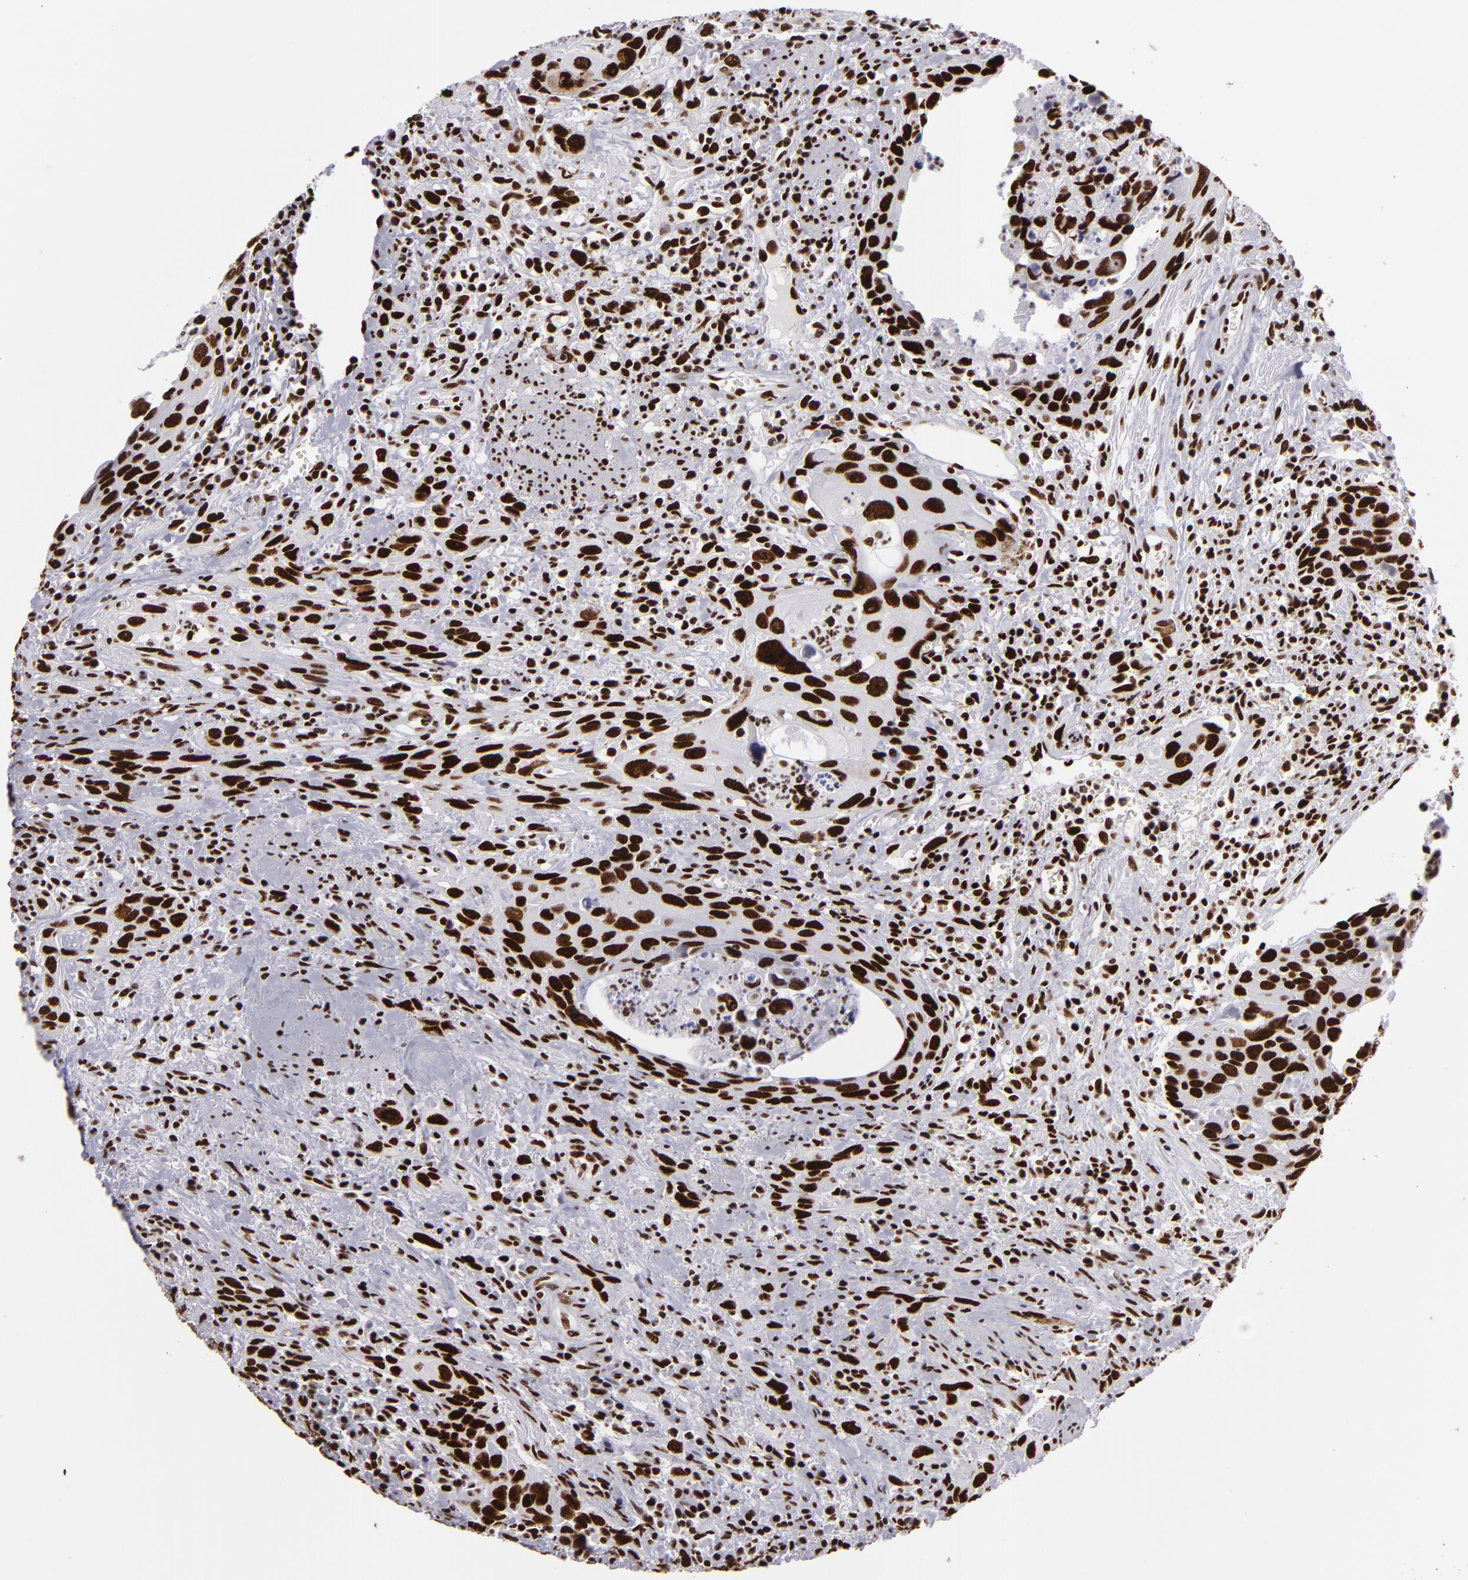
{"staining": {"intensity": "strong", "quantity": ">75%", "location": "nuclear"}, "tissue": "urothelial cancer", "cell_type": "Tumor cells", "image_type": "cancer", "snomed": [{"axis": "morphology", "description": "Urothelial carcinoma, High grade"}, {"axis": "topography", "description": "Urinary bladder"}], "caption": "This is a micrograph of IHC staining of urothelial cancer, which shows strong staining in the nuclear of tumor cells.", "gene": "SAFB", "patient": {"sex": "male", "age": 71}}